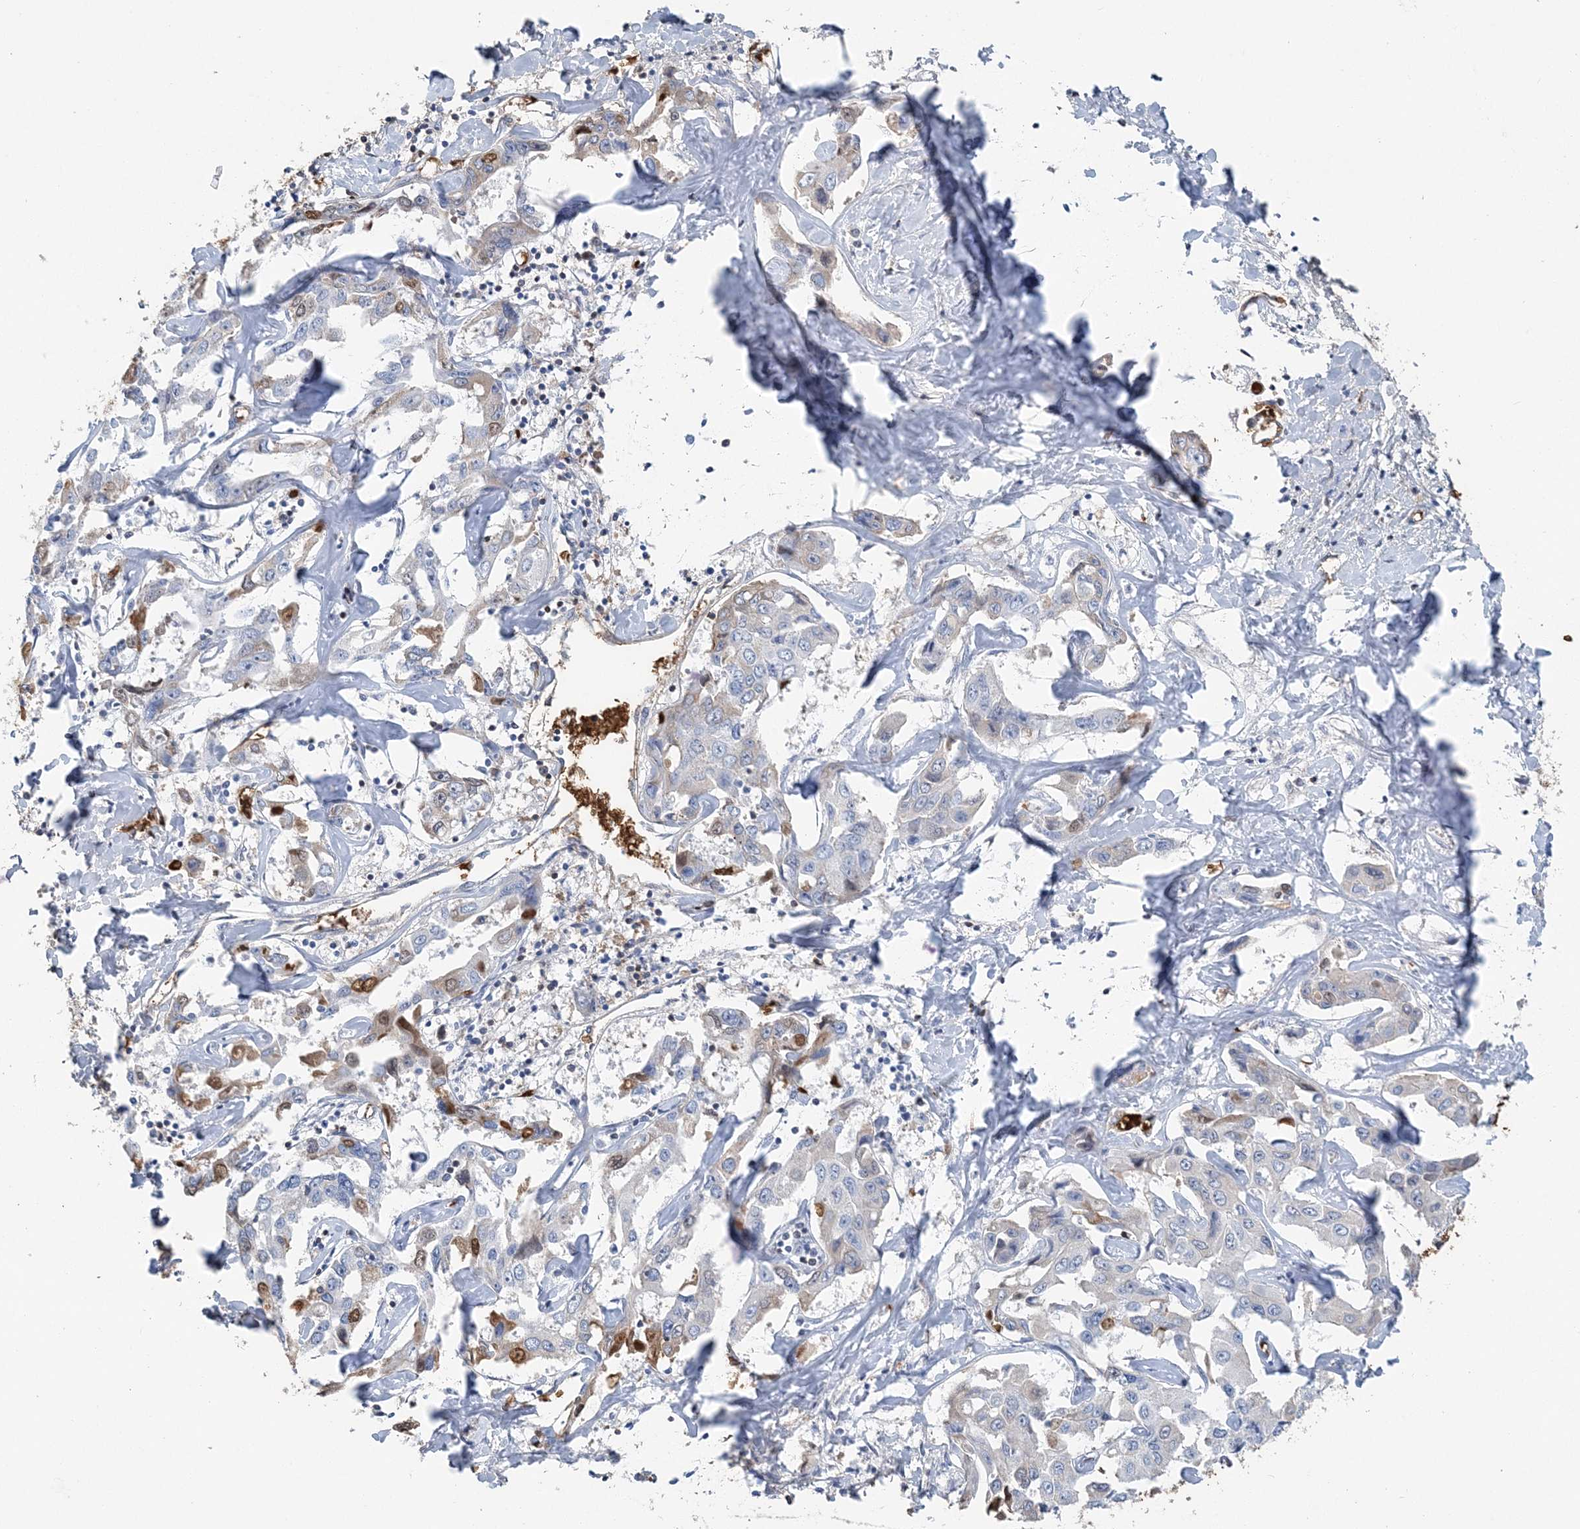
{"staining": {"intensity": "negative", "quantity": "none", "location": "none"}, "tissue": "liver cancer", "cell_type": "Tumor cells", "image_type": "cancer", "snomed": [{"axis": "morphology", "description": "Cholangiocarcinoma"}, {"axis": "topography", "description": "Liver"}], "caption": "Protein analysis of liver cholangiocarcinoma displays no significant expression in tumor cells.", "gene": "HBD", "patient": {"sex": "male", "age": 59}}